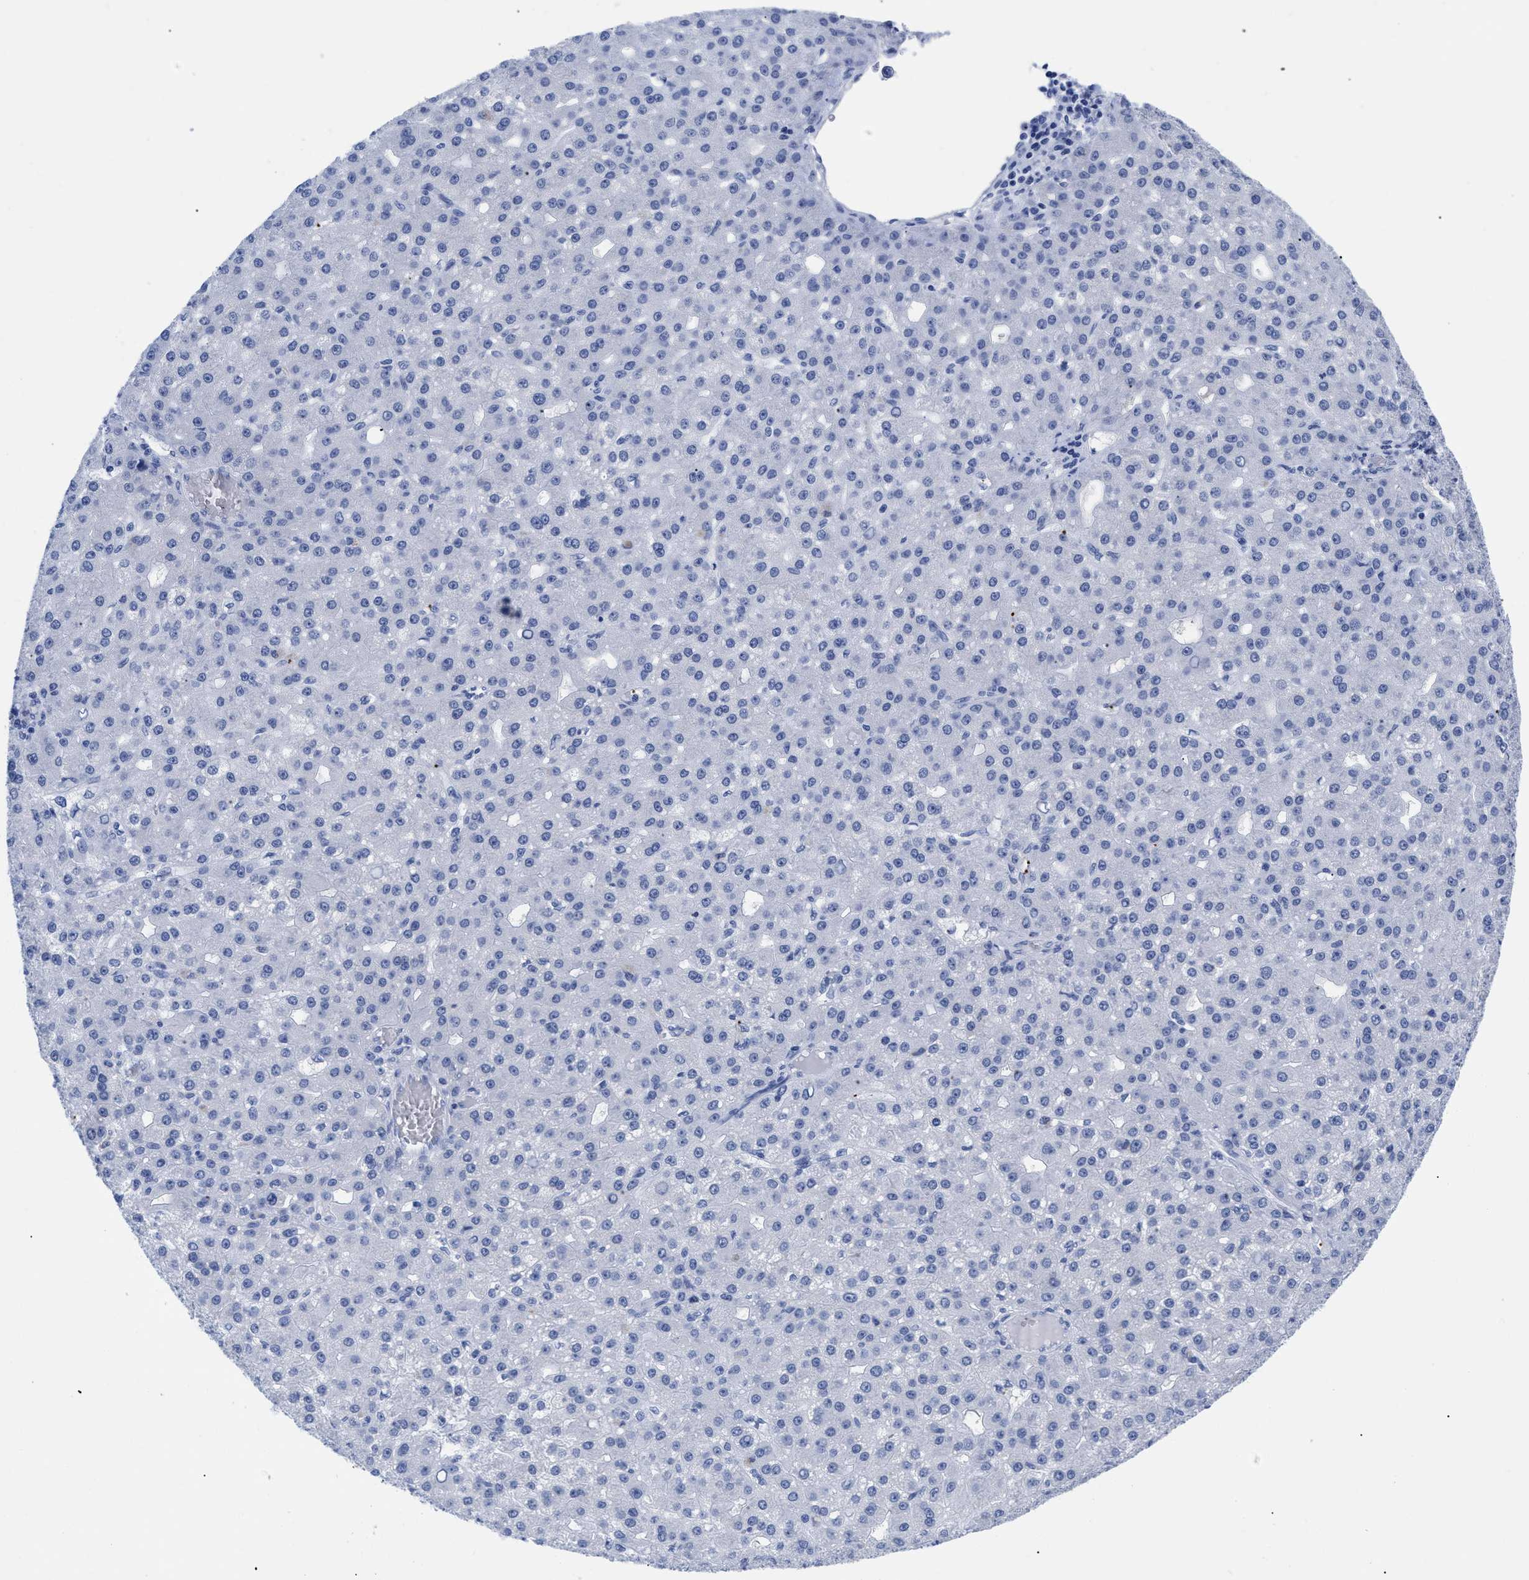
{"staining": {"intensity": "negative", "quantity": "none", "location": "none"}, "tissue": "liver cancer", "cell_type": "Tumor cells", "image_type": "cancer", "snomed": [{"axis": "morphology", "description": "Carcinoma, Hepatocellular, NOS"}, {"axis": "topography", "description": "Liver"}], "caption": "Immunohistochemistry (IHC) photomicrograph of human liver cancer stained for a protein (brown), which exhibits no staining in tumor cells.", "gene": "TREML1", "patient": {"sex": "male", "age": 67}}